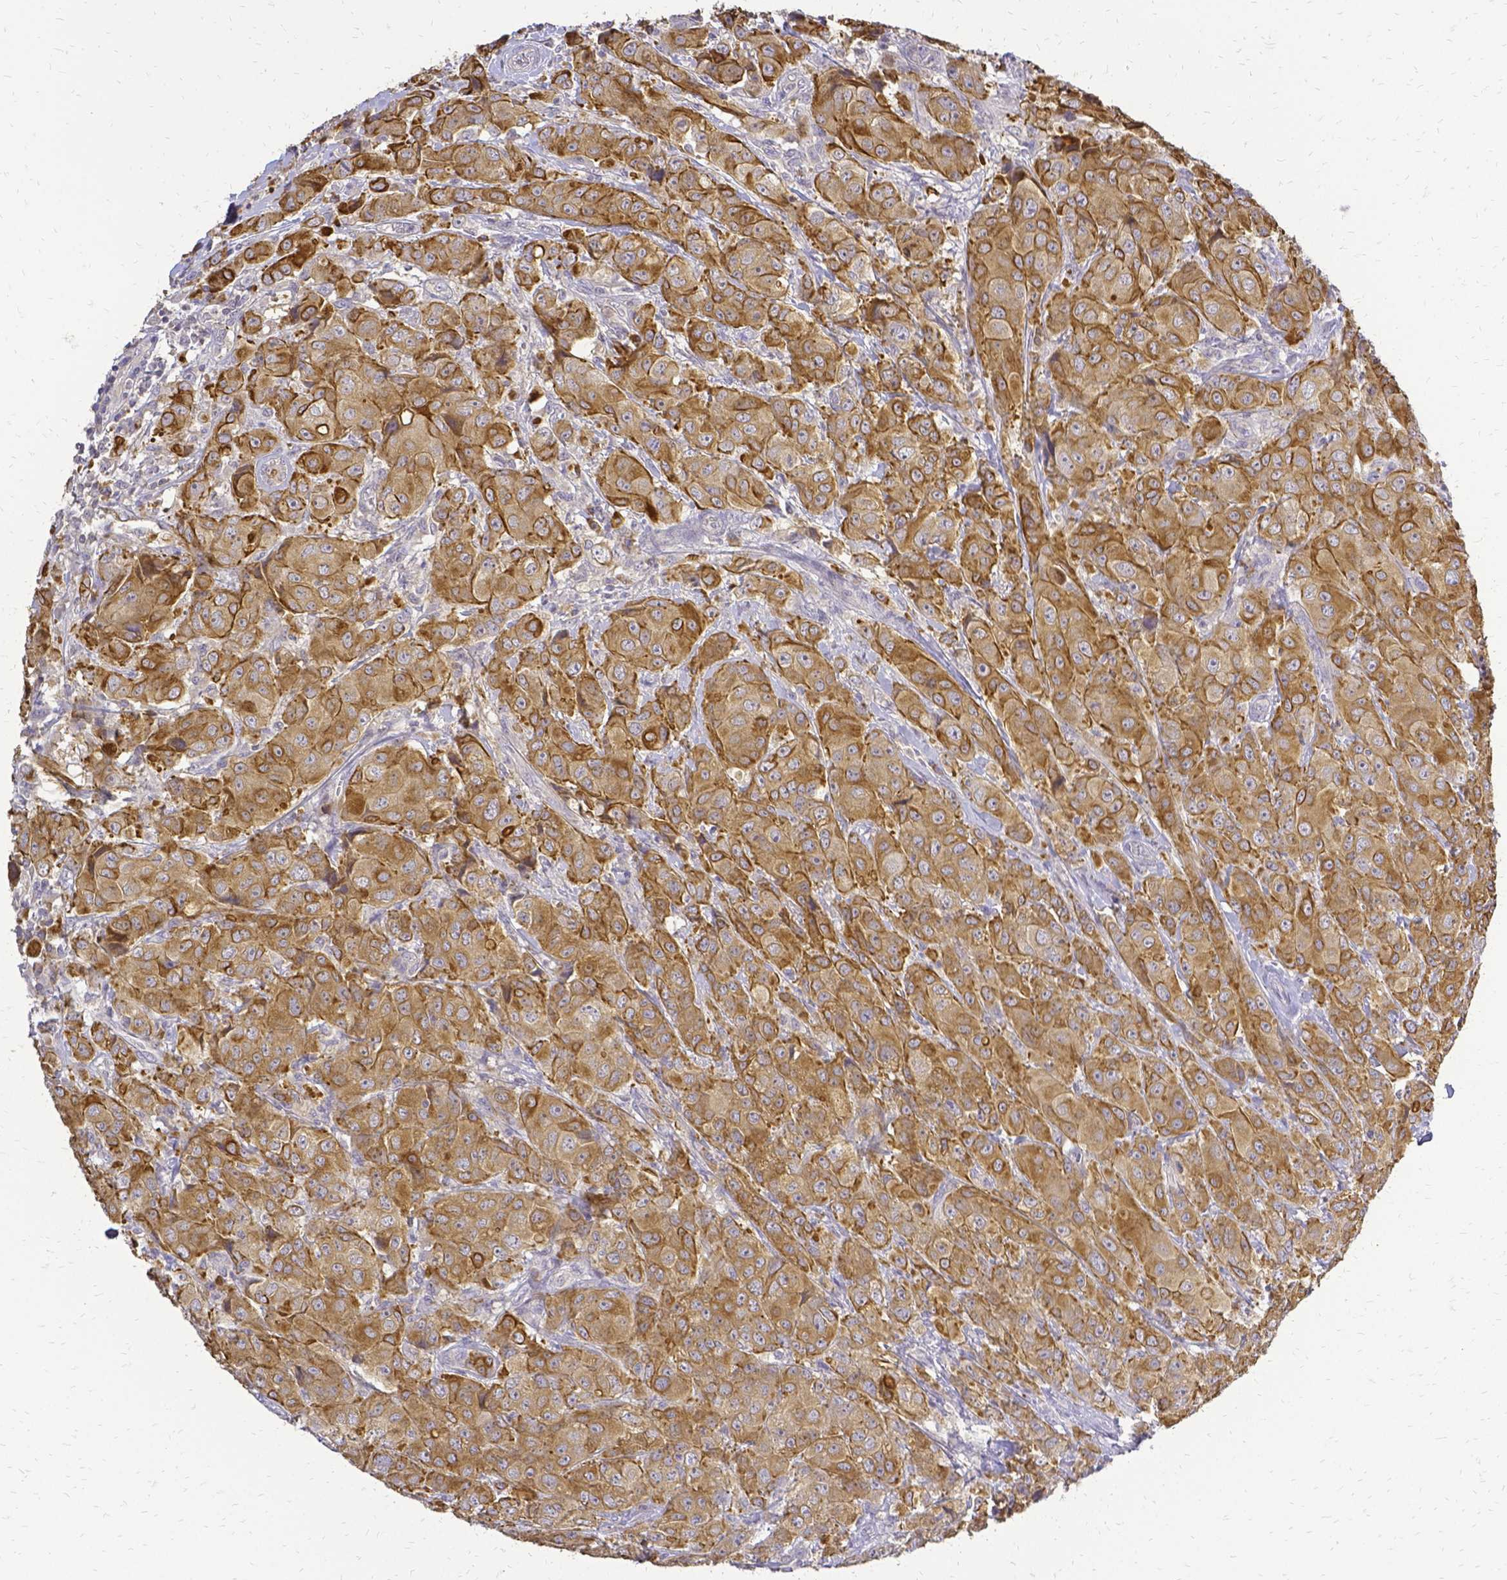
{"staining": {"intensity": "strong", "quantity": ">75%", "location": "cytoplasmic/membranous"}, "tissue": "breast cancer", "cell_type": "Tumor cells", "image_type": "cancer", "snomed": [{"axis": "morphology", "description": "Normal tissue, NOS"}, {"axis": "morphology", "description": "Duct carcinoma"}, {"axis": "topography", "description": "Breast"}], "caption": "Immunohistochemical staining of breast invasive ductal carcinoma exhibits high levels of strong cytoplasmic/membranous protein staining in approximately >75% of tumor cells.", "gene": "CIB1", "patient": {"sex": "female", "age": 43}}